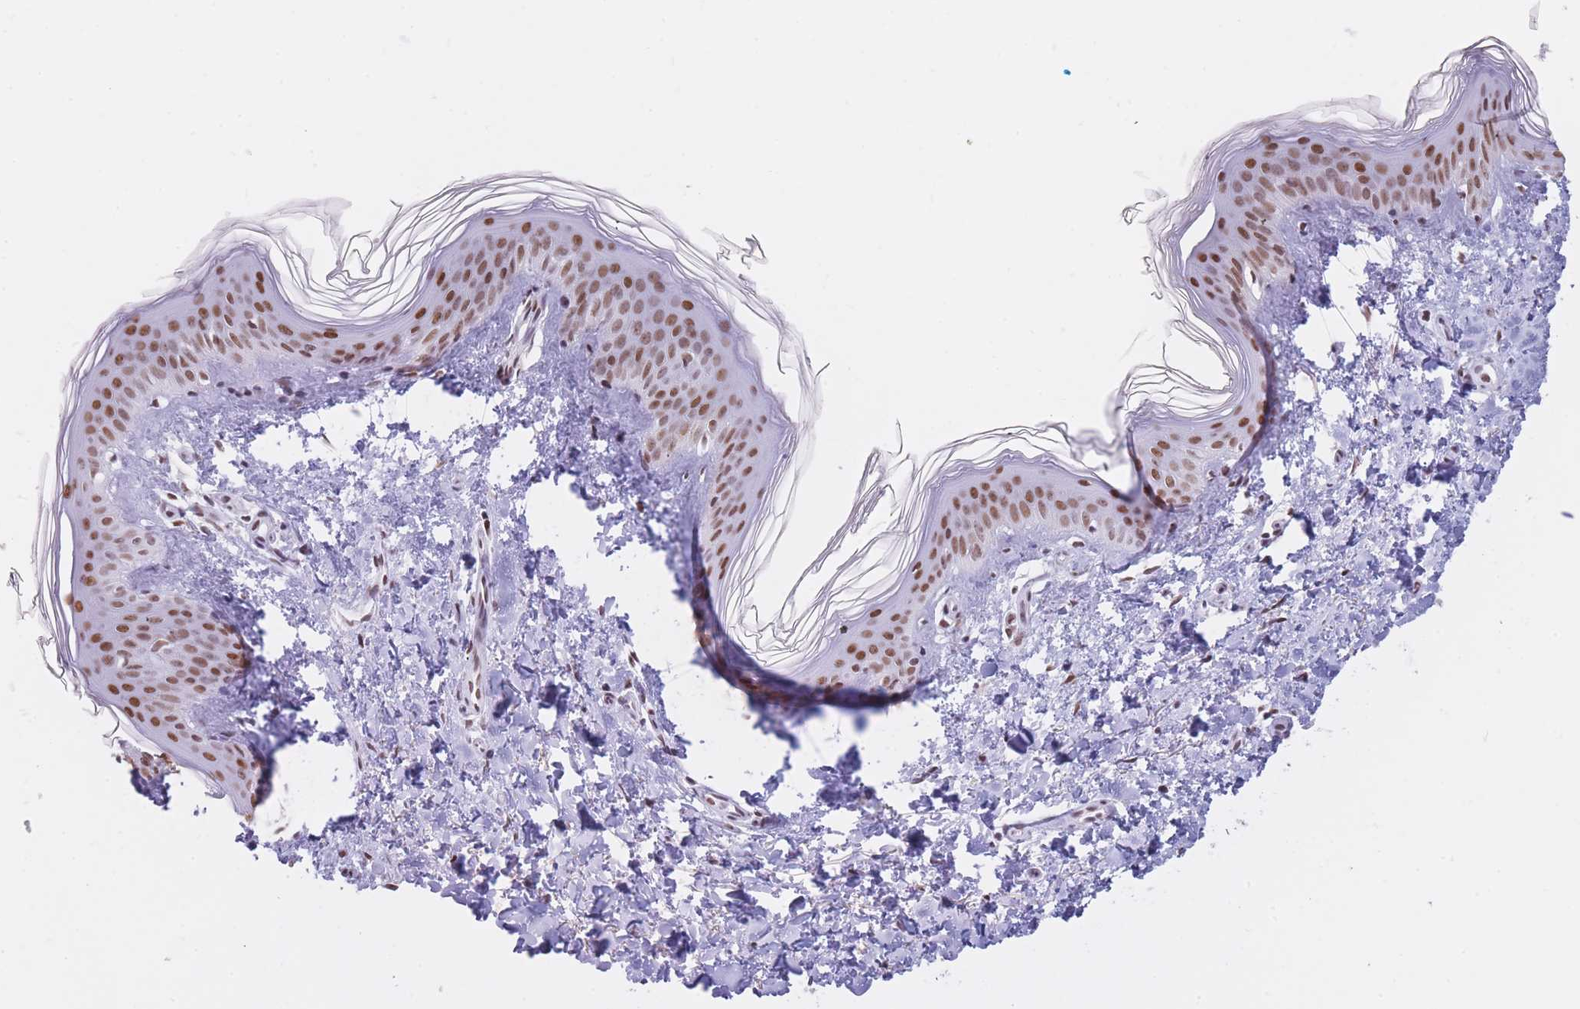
{"staining": {"intensity": "moderate", "quantity": ">75%", "location": "nuclear"}, "tissue": "skin", "cell_type": "Fibroblasts", "image_type": "normal", "snomed": [{"axis": "morphology", "description": "Normal tissue, NOS"}, {"axis": "topography", "description": "Skin"}], "caption": "The histopathology image displays staining of benign skin, revealing moderate nuclear protein staining (brown color) within fibroblasts. (brown staining indicates protein expression, while blue staining denotes nuclei).", "gene": "HNRNPUL1", "patient": {"sex": "female", "age": 41}}